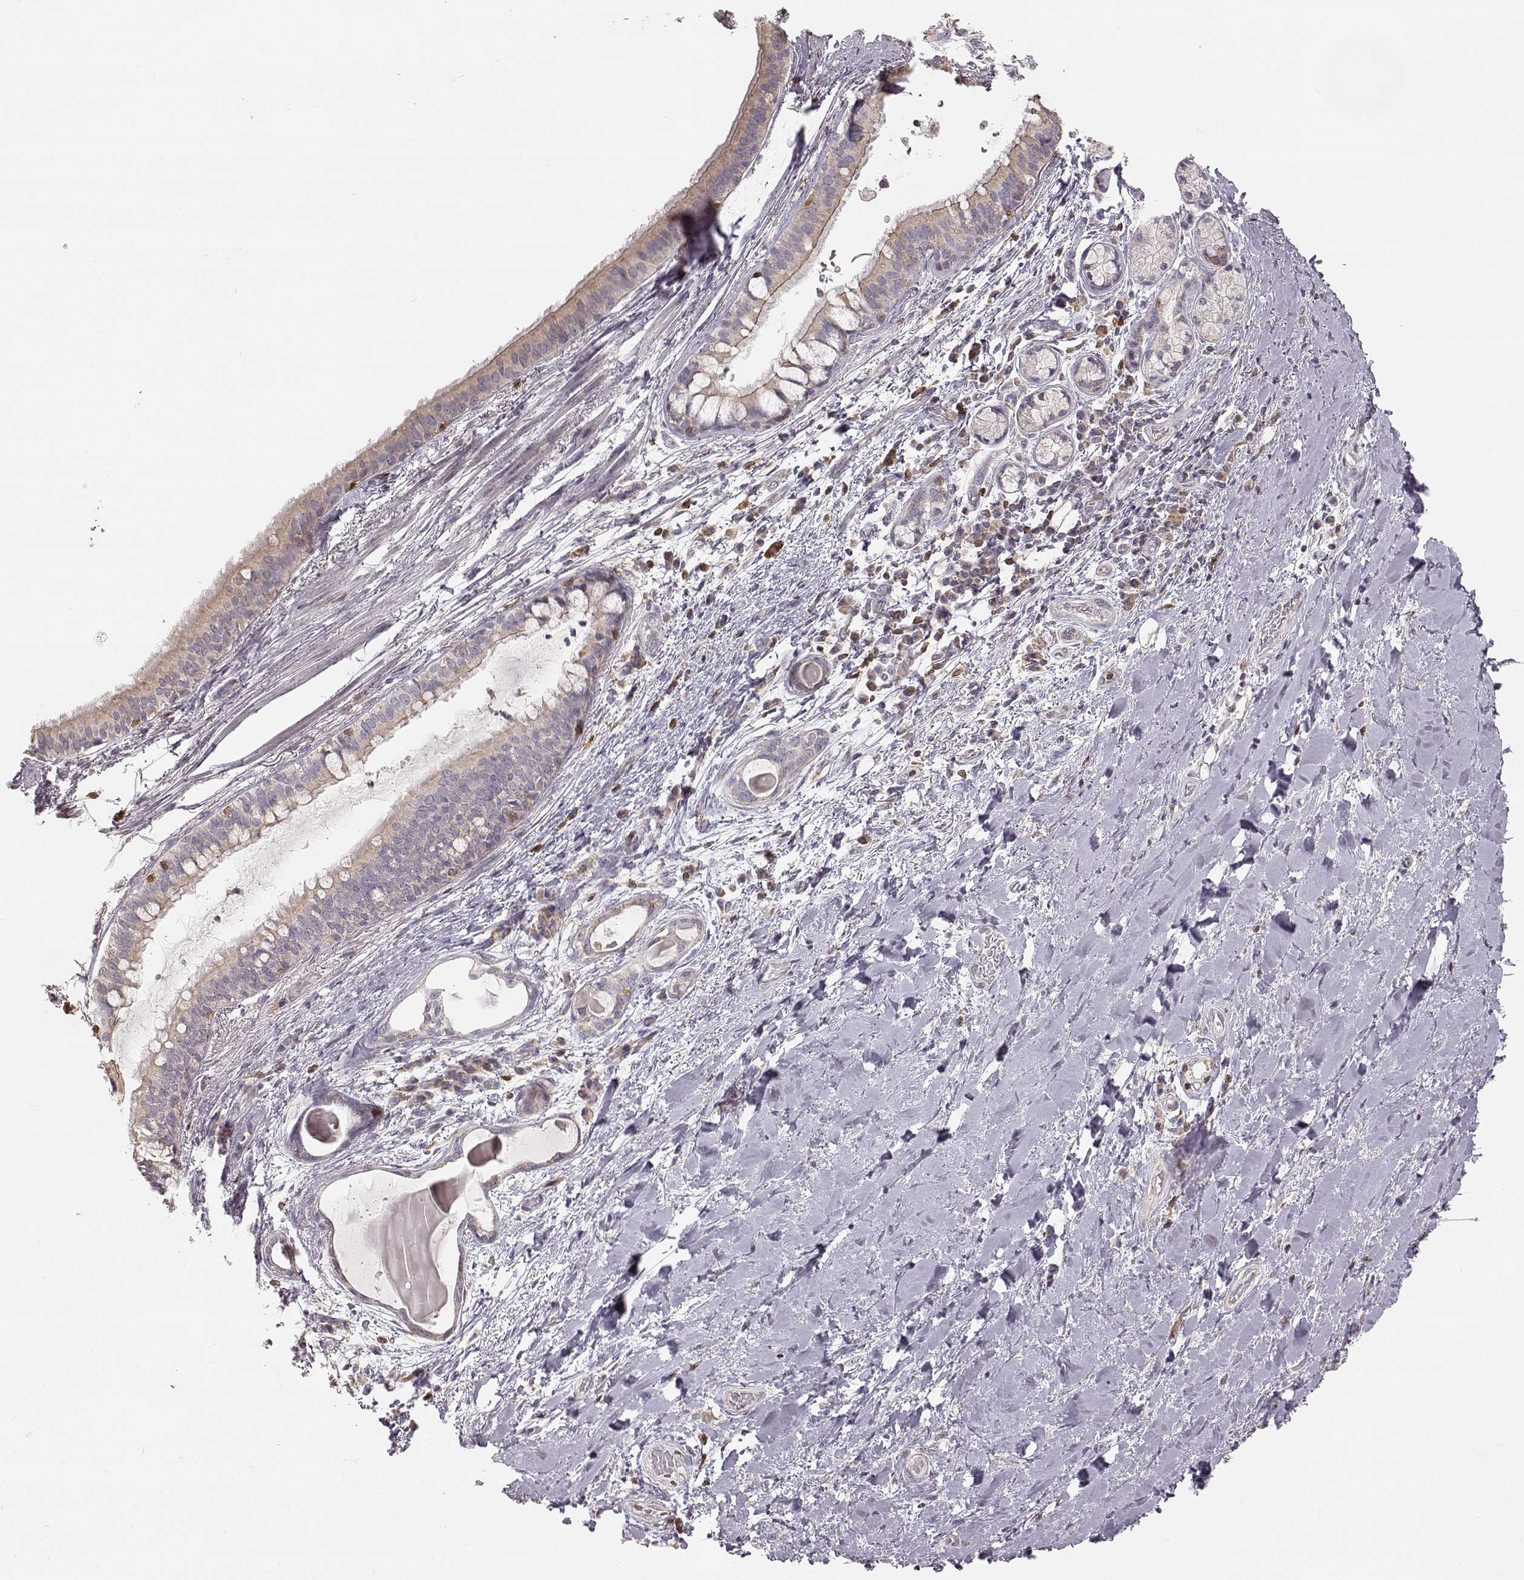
{"staining": {"intensity": "weak", "quantity": ">75%", "location": "cytoplasmic/membranous"}, "tissue": "bronchus", "cell_type": "Respiratory epithelial cells", "image_type": "normal", "snomed": [{"axis": "morphology", "description": "Normal tissue, NOS"}, {"axis": "morphology", "description": "Squamous cell carcinoma, NOS"}, {"axis": "topography", "description": "Bronchus"}, {"axis": "topography", "description": "Lung"}], "caption": "High-magnification brightfield microscopy of unremarkable bronchus stained with DAB (3,3'-diaminobenzidine) (brown) and counterstained with hematoxylin (blue). respiratory epithelial cells exhibit weak cytoplasmic/membranous expression is appreciated in about>75% of cells.", "gene": "GRAP2", "patient": {"sex": "male", "age": 69}}